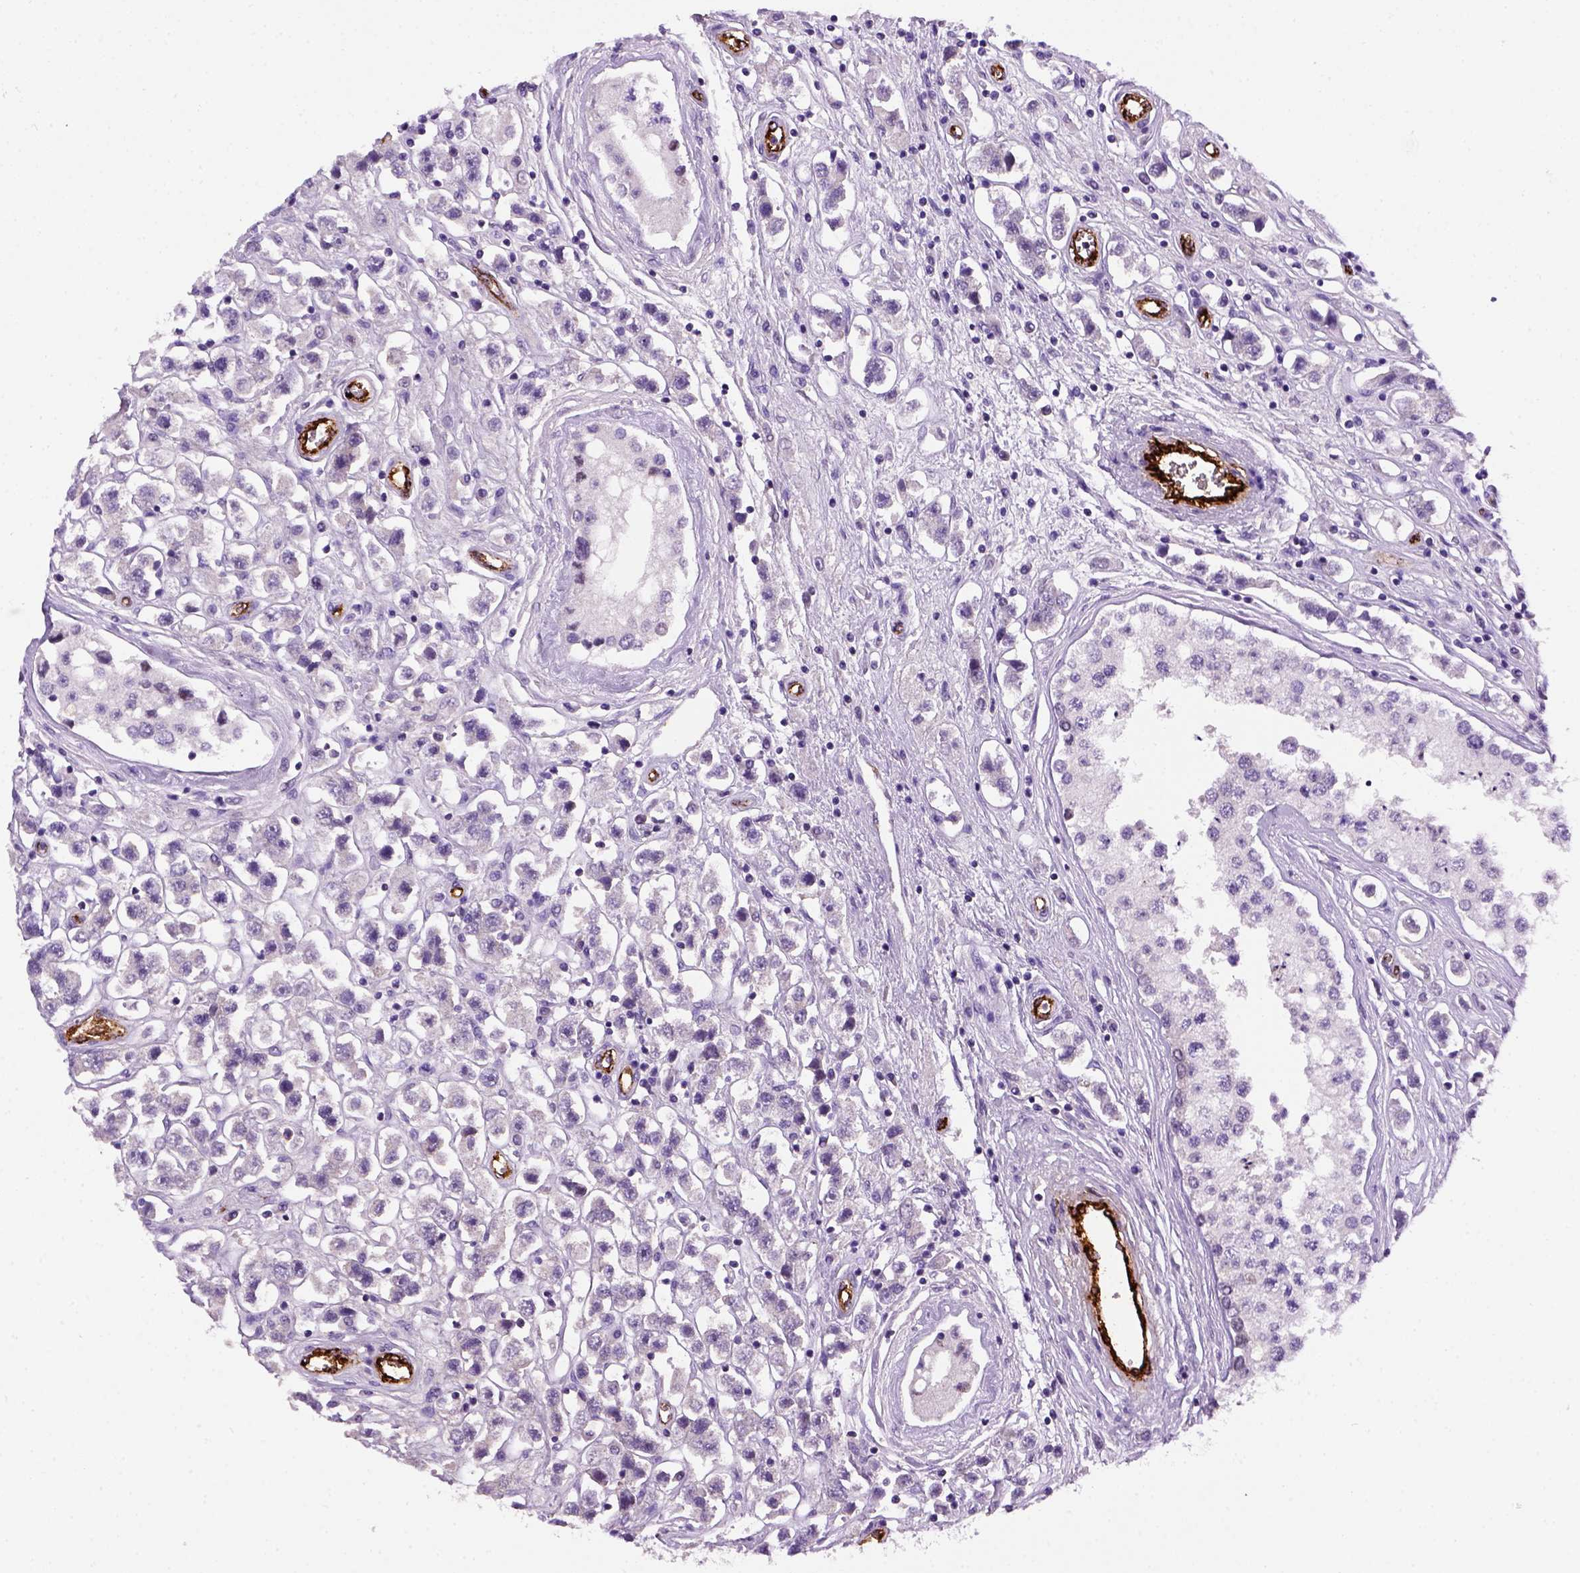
{"staining": {"intensity": "negative", "quantity": "none", "location": "none"}, "tissue": "testis cancer", "cell_type": "Tumor cells", "image_type": "cancer", "snomed": [{"axis": "morphology", "description": "Seminoma, NOS"}, {"axis": "topography", "description": "Testis"}], "caption": "This micrograph is of testis seminoma stained with IHC to label a protein in brown with the nuclei are counter-stained blue. There is no positivity in tumor cells.", "gene": "VWF", "patient": {"sex": "male", "age": 45}}